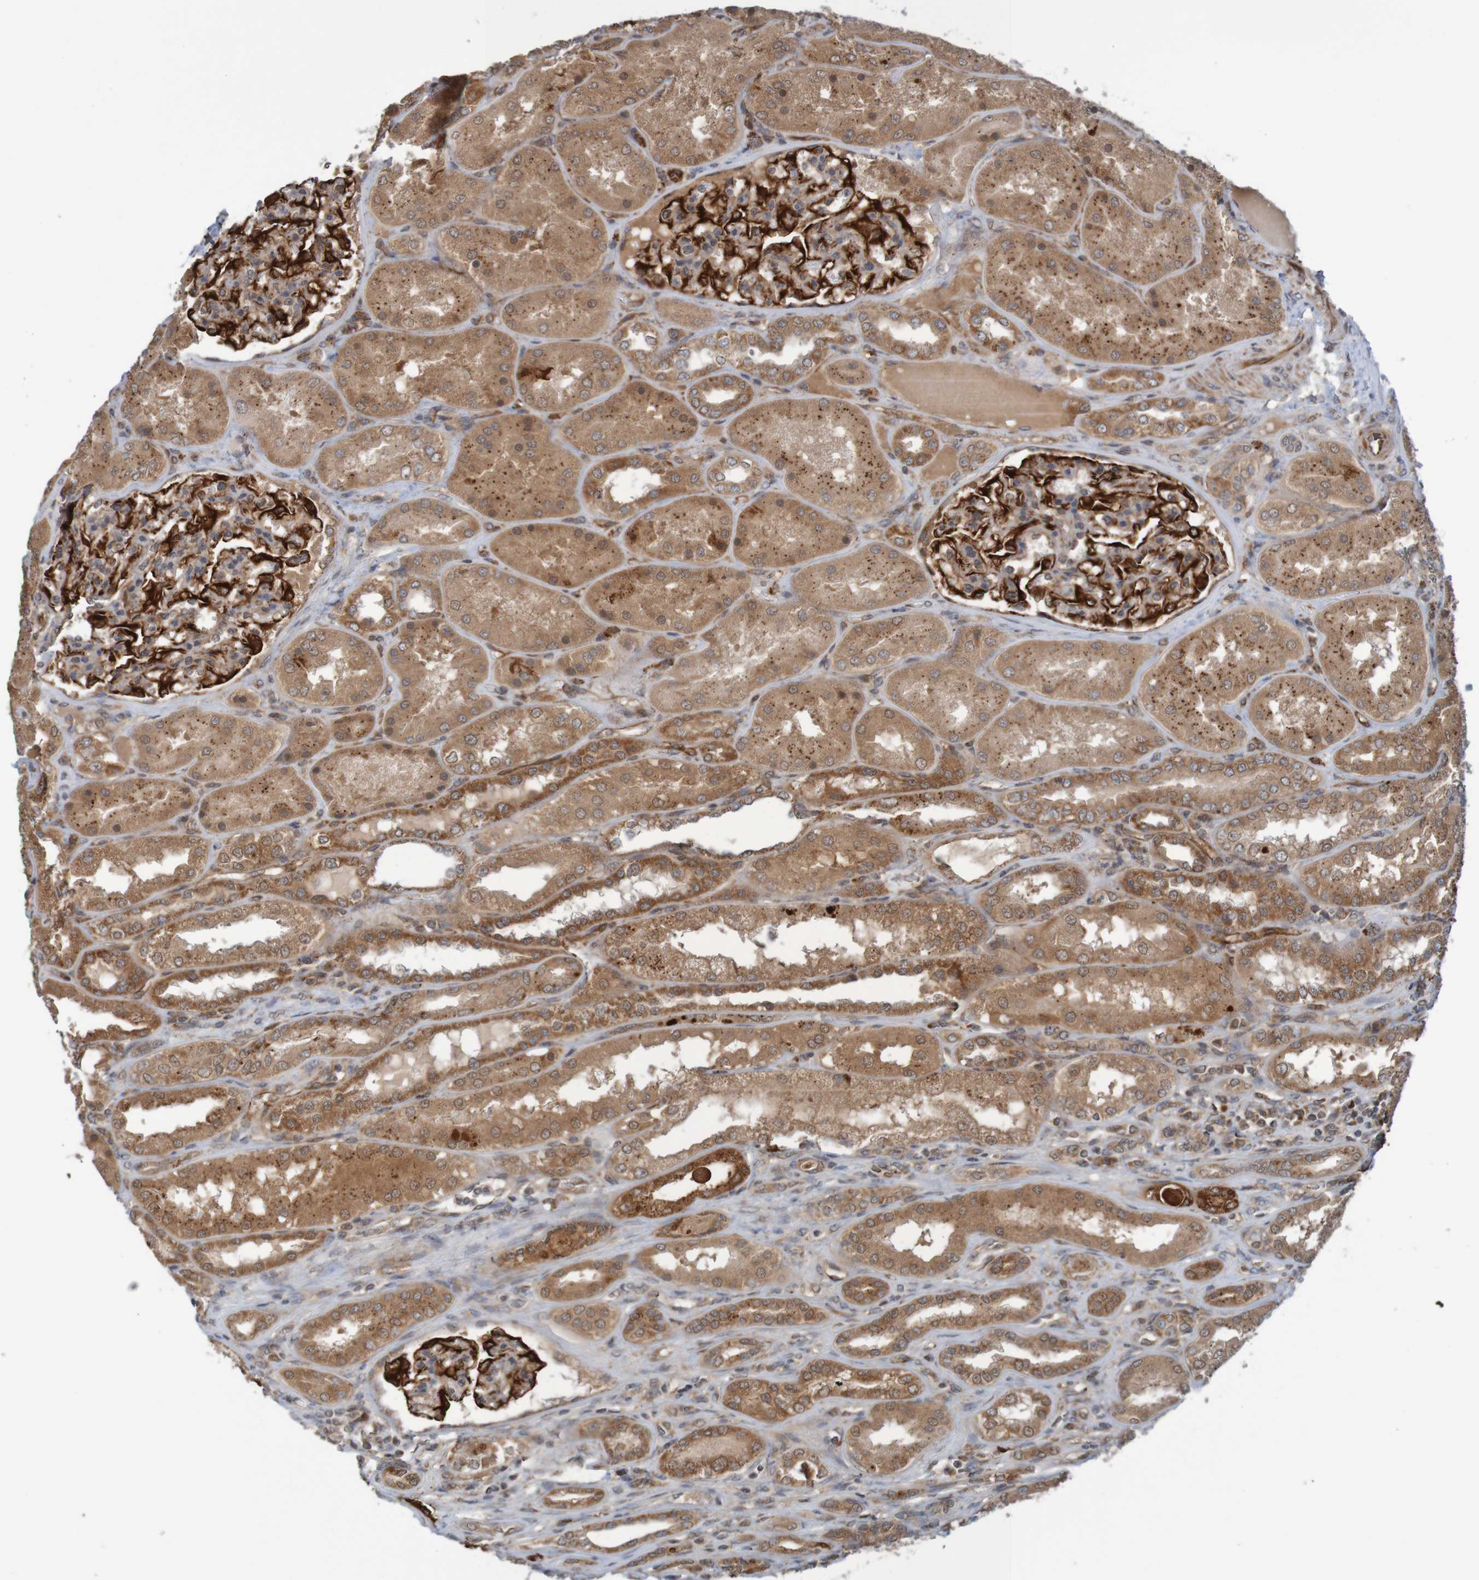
{"staining": {"intensity": "strong", "quantity": ">75%", "location": "cytoplasmic/membranous"}, "tissue": "kidney", "cell_type": "Cells in glomeruli", "image_type": "normal", "snomed": [{"axis": "morphology", "description": "Normal tissue, NOS"}, {"axis": "topography", "description": "Kidney"}], "caption": "The image demonstrates staining of unremarkable kidney, revealing strong cytoplasmic/membranous protein expression (brown color) within cells in glomeruli.", "gene": "MRPL52", "patient": {"sex": "female", "age": 56}}